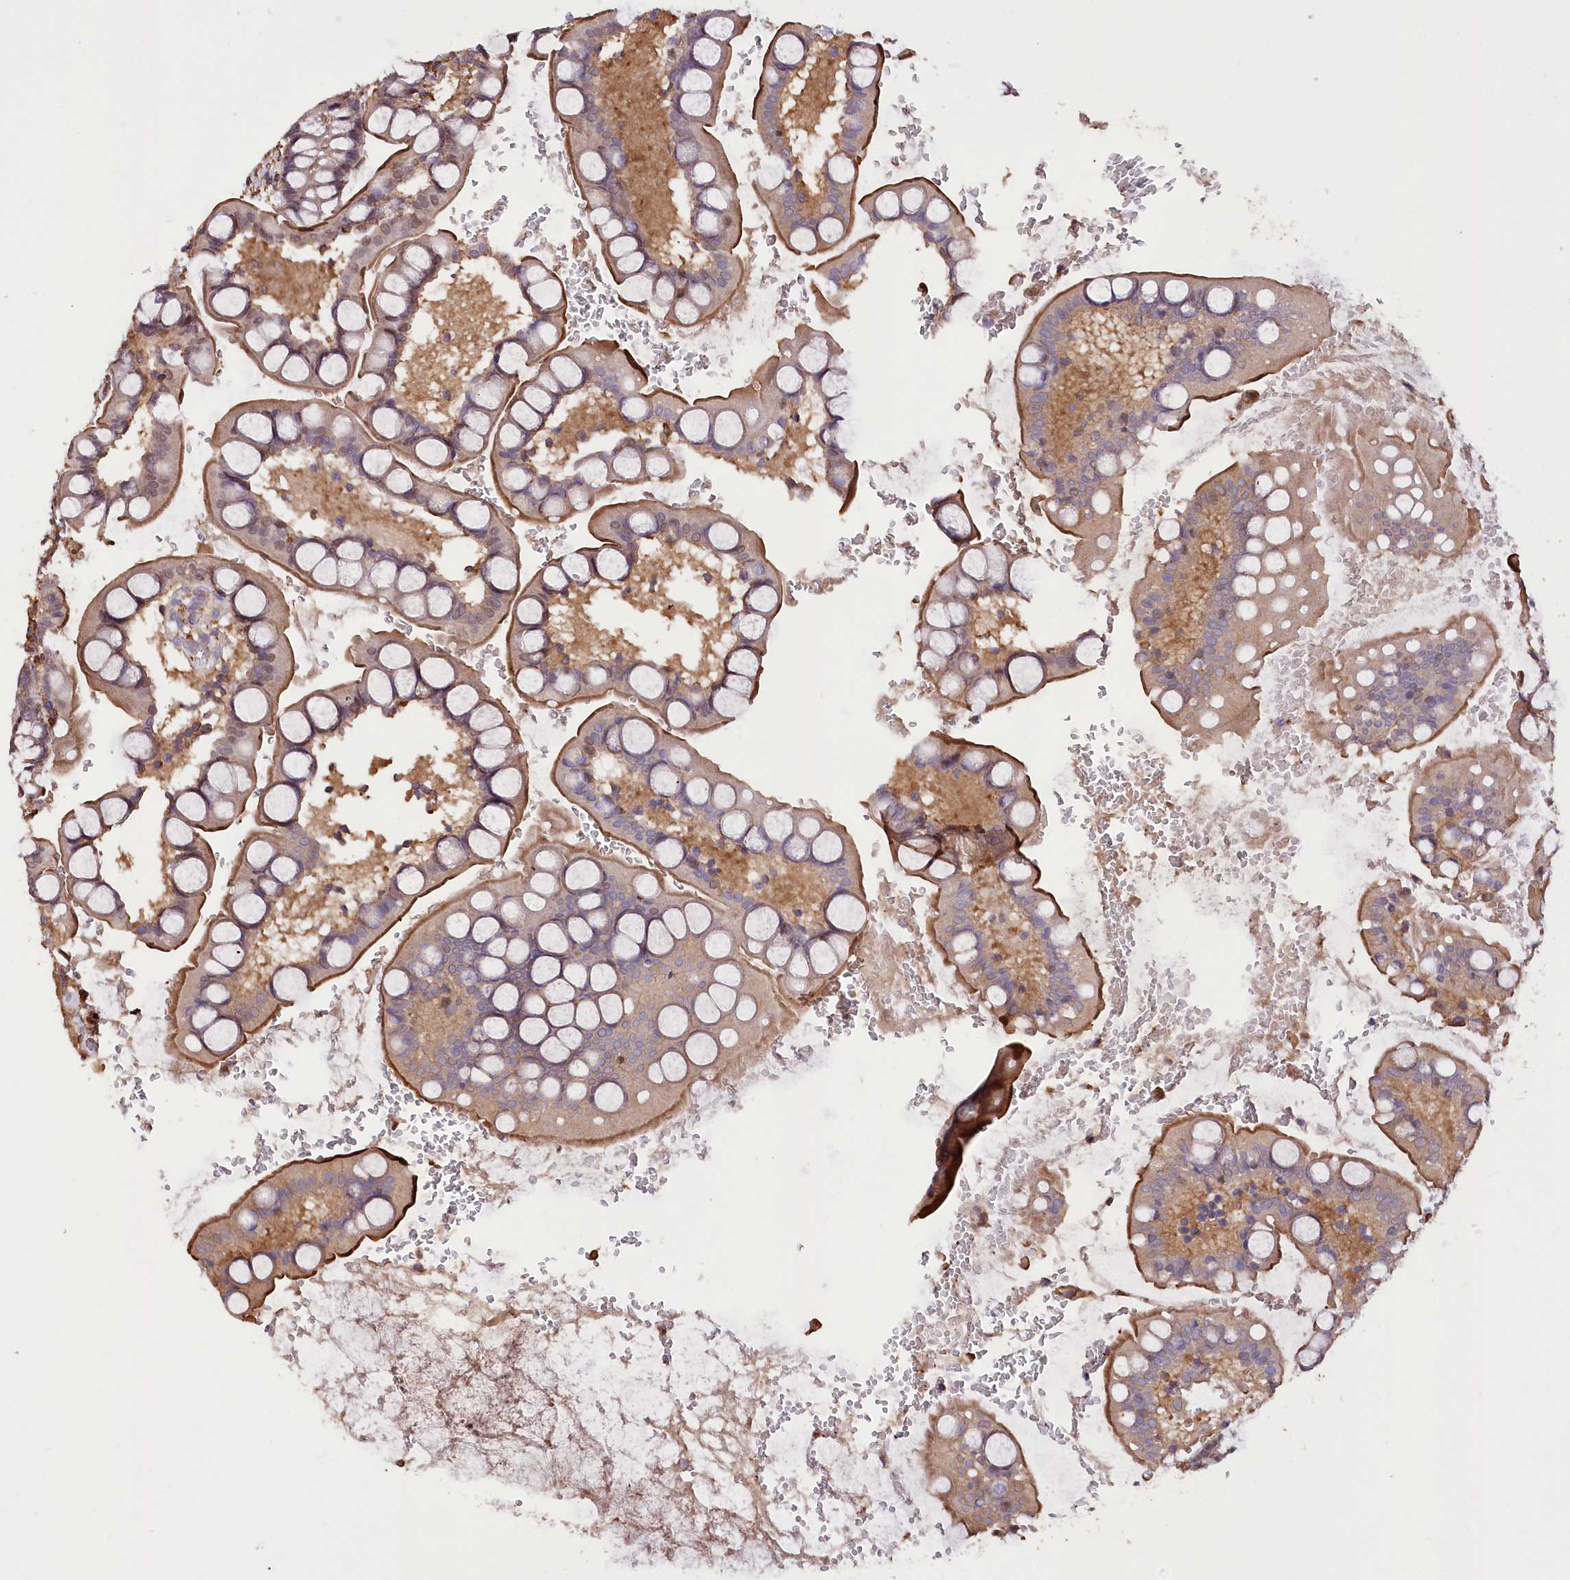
{"staining": {"intensity": "moderate", "quantity": ">75%", "location": "cytoplasmic/membranous"}, "tissue": "small intestine", "cell_type": "Glandular cells", "image_type": "normal", "snomed": [{"axis": "morphology", "description": "Normal tissue, NOS"}, {"axis": "topography", "description": "Small intestine"}], "caption": "A high-resolution photomicrograph shows immunohistochemistry staining of unremarkable small intestine, which exhibits moderate cytoplasmic/membranous expression in about >75% of glandular cells.", "gene": "DPP3", "patient": {"sex": "male", "age": 52}}